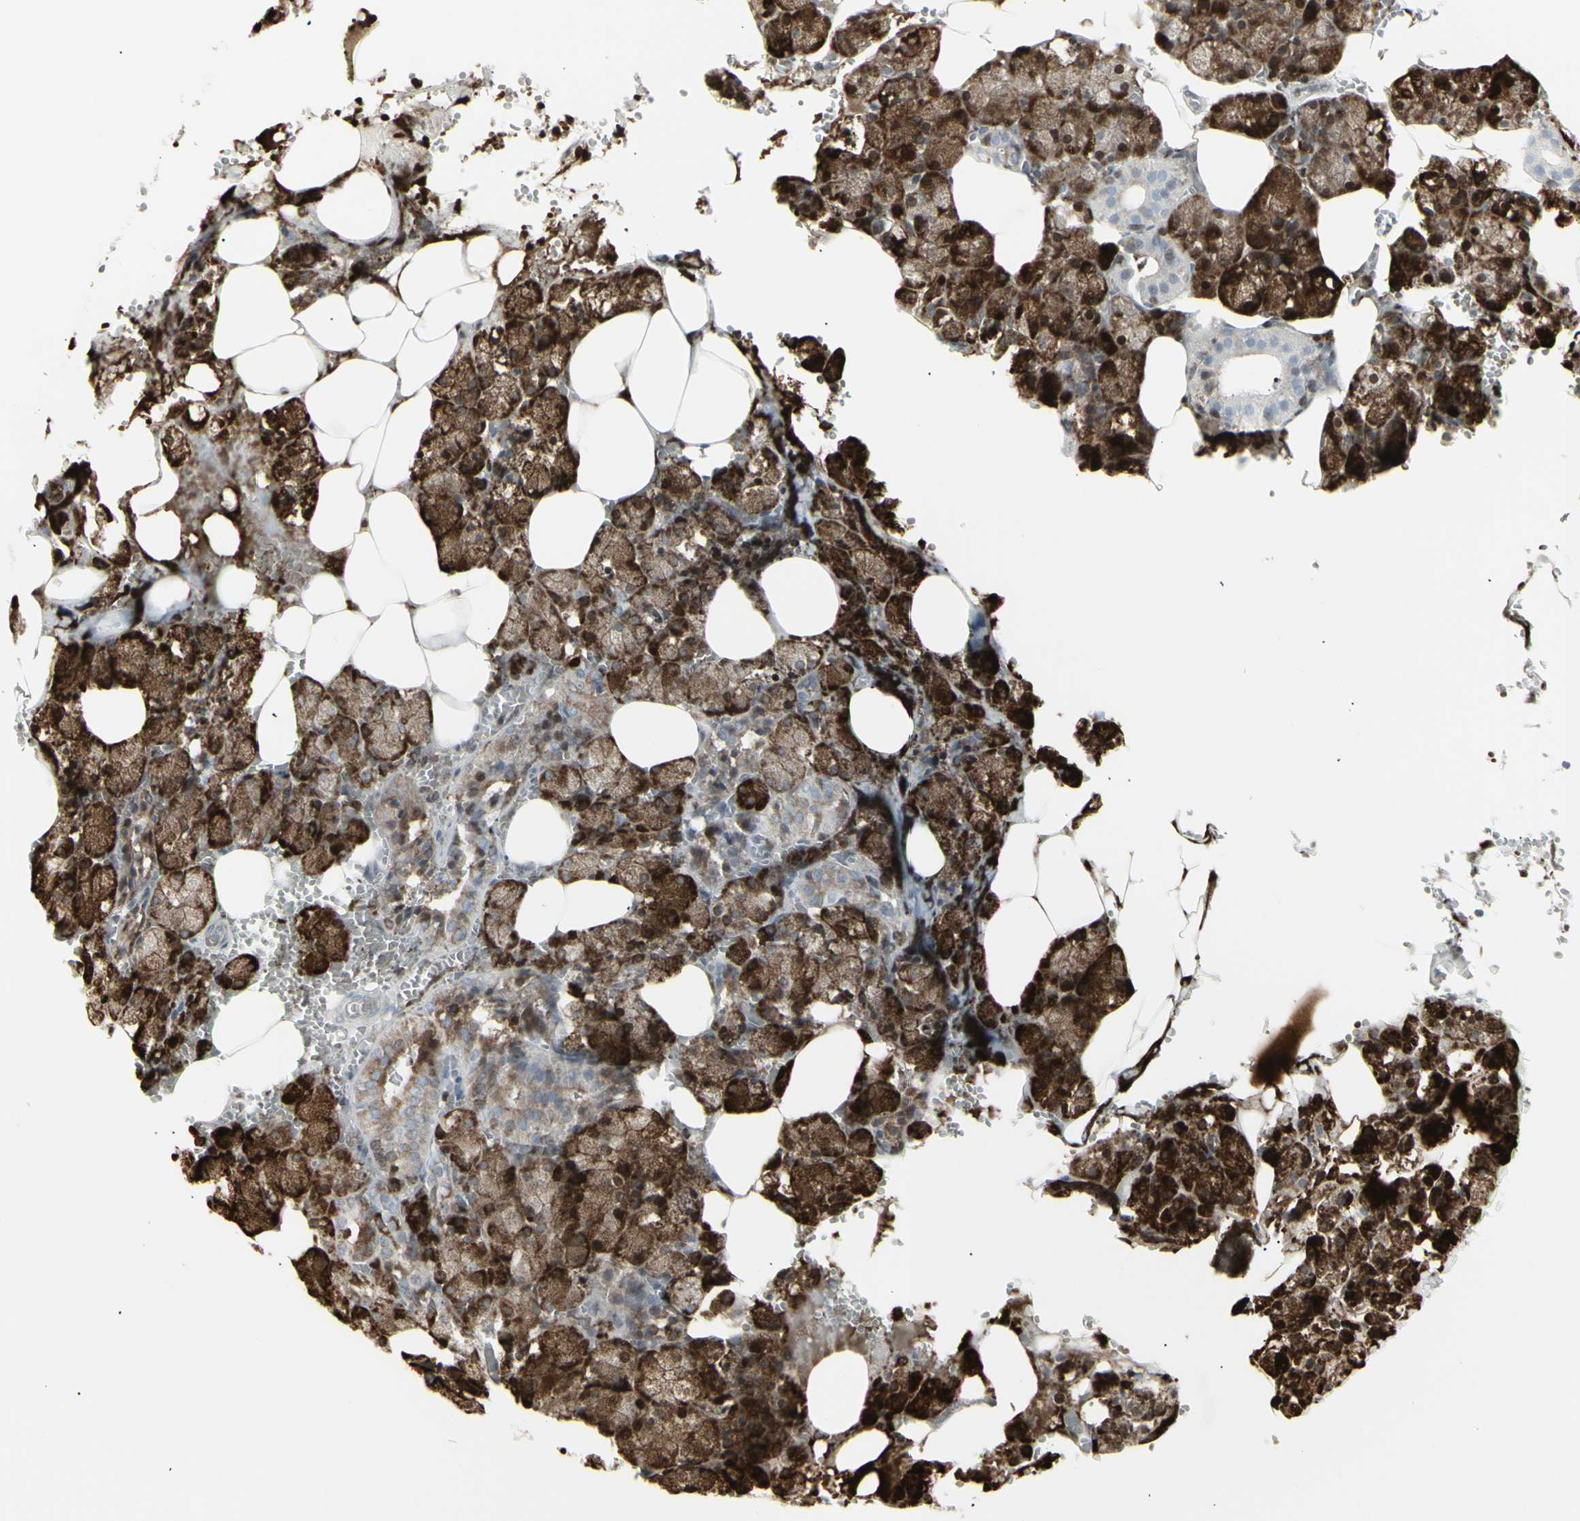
{"staining": {"intensity": "strong", "quantity": "25%-75%", "location": "cytoplasmic/membranous"}, "tissue": "salivary gland", "cell_type": "Glandular cells", "image_type": "normal", "snomed": [{"axis": "morphology", "description": "Normal tissue, NOS"}, {"axis": "topography", "description": "Salivary gland"}], "caption": "High-magnification brightfield microscopy of unremarkable salivary gland stained with DAB (brown) and counterstained with hematoxylin (blue). glandular cells exhibit strong cytoplasmic/membranous expression is identified in about25%-75% of cells.", "gene": "YBX2", "patient": {"sex": "male", "age": 62}}